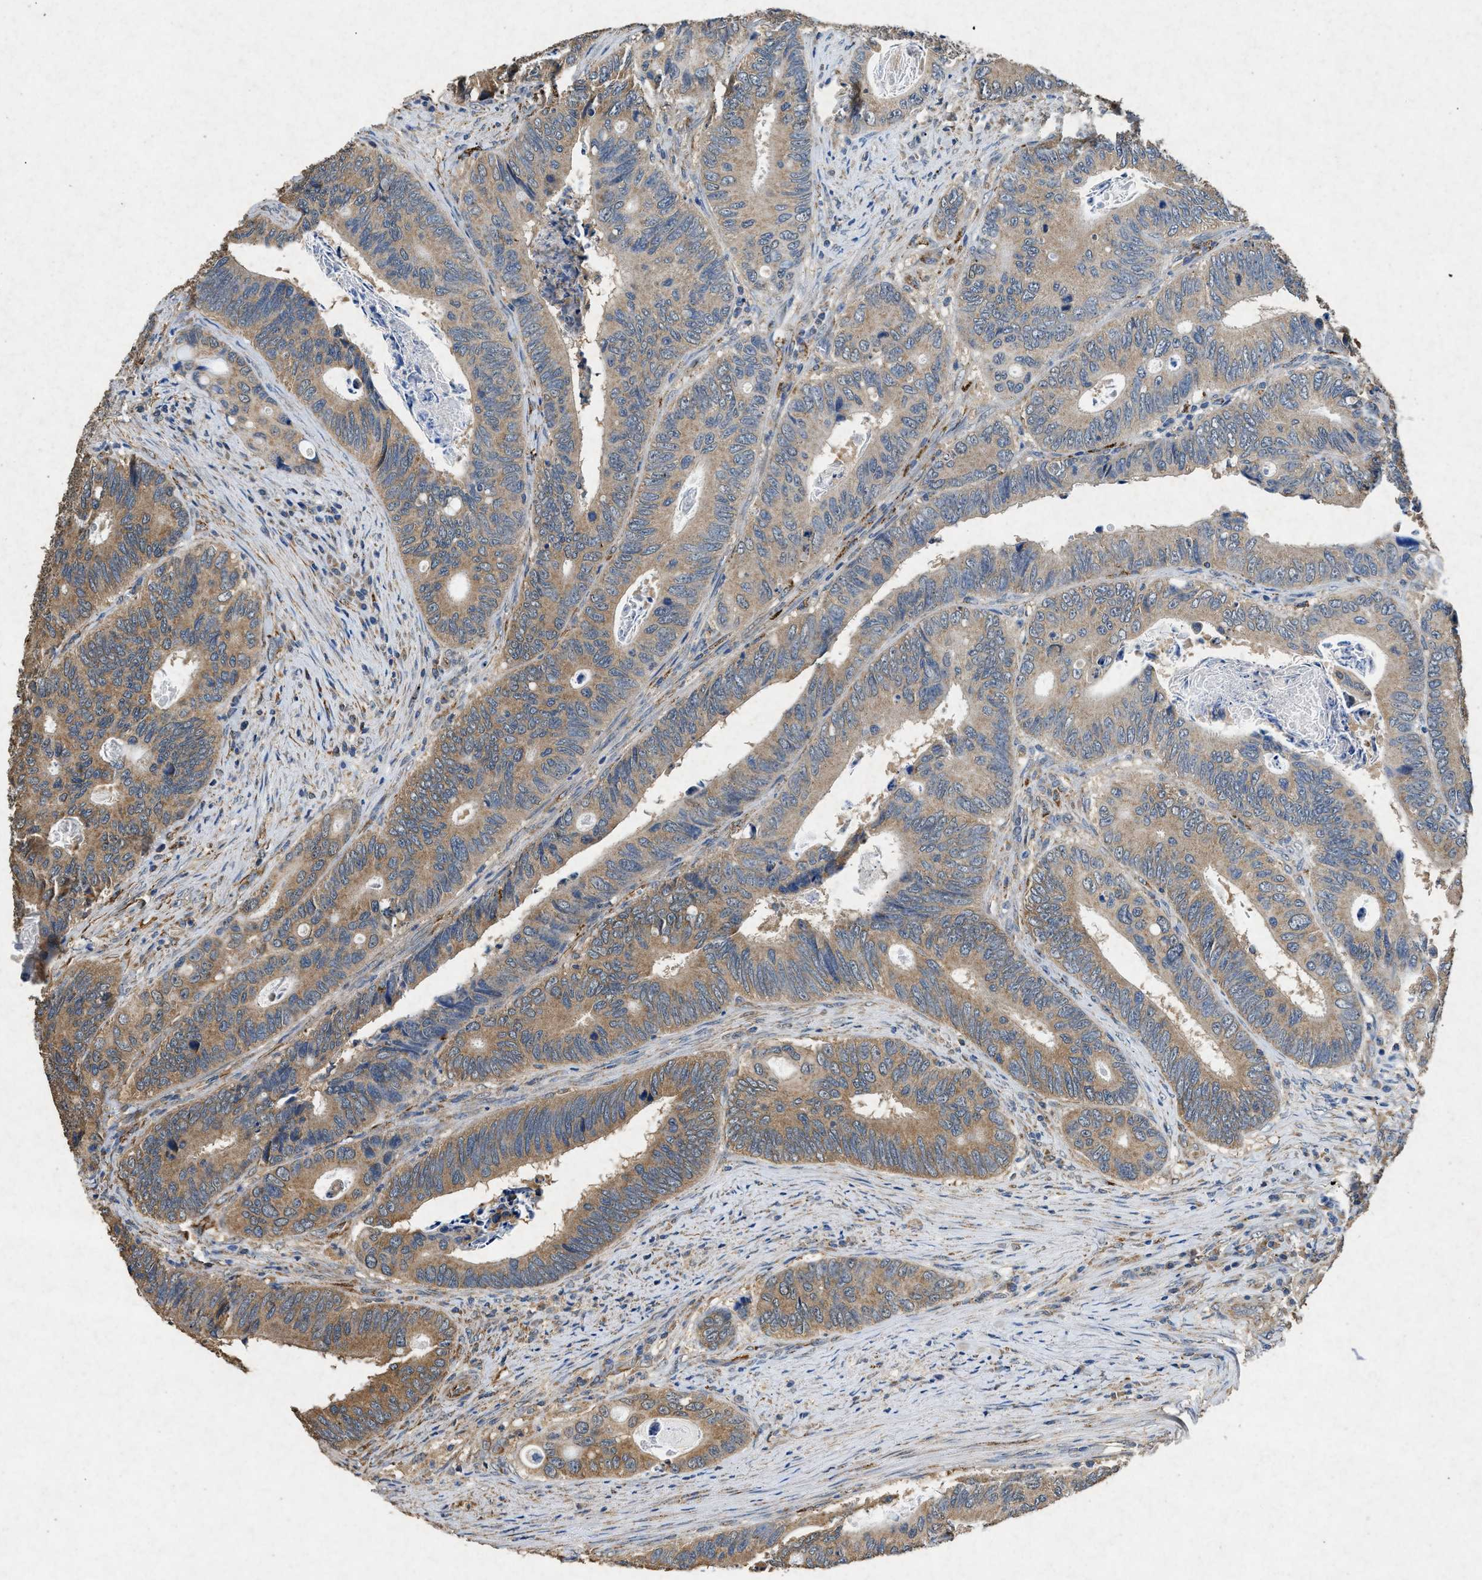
{"staining": {"intensity": "moderate", "quantity": ">75%", "location": "cytoplasmic/membranous"}, "tissue": "colorectal cancer", "cell_type": "Tumor cells", "image_type": "cancer", "snomed": [{"axis": "morphology", "description": "Inflammation, NOS"}, {"axis": "morphology", "description": "Adenocarcinoma, NOS"}, {"axis": "topography", "description": "Colon"}], "caption": "Colorectal cancer (adenocarcinoma) was stained to show a protein in brown. There is medium levels of moderate cytoplasmic/membranous expression in about >75% of tumor cells.", "gene": "CDK15", "patient": {"sex": "male", "age": 72}}